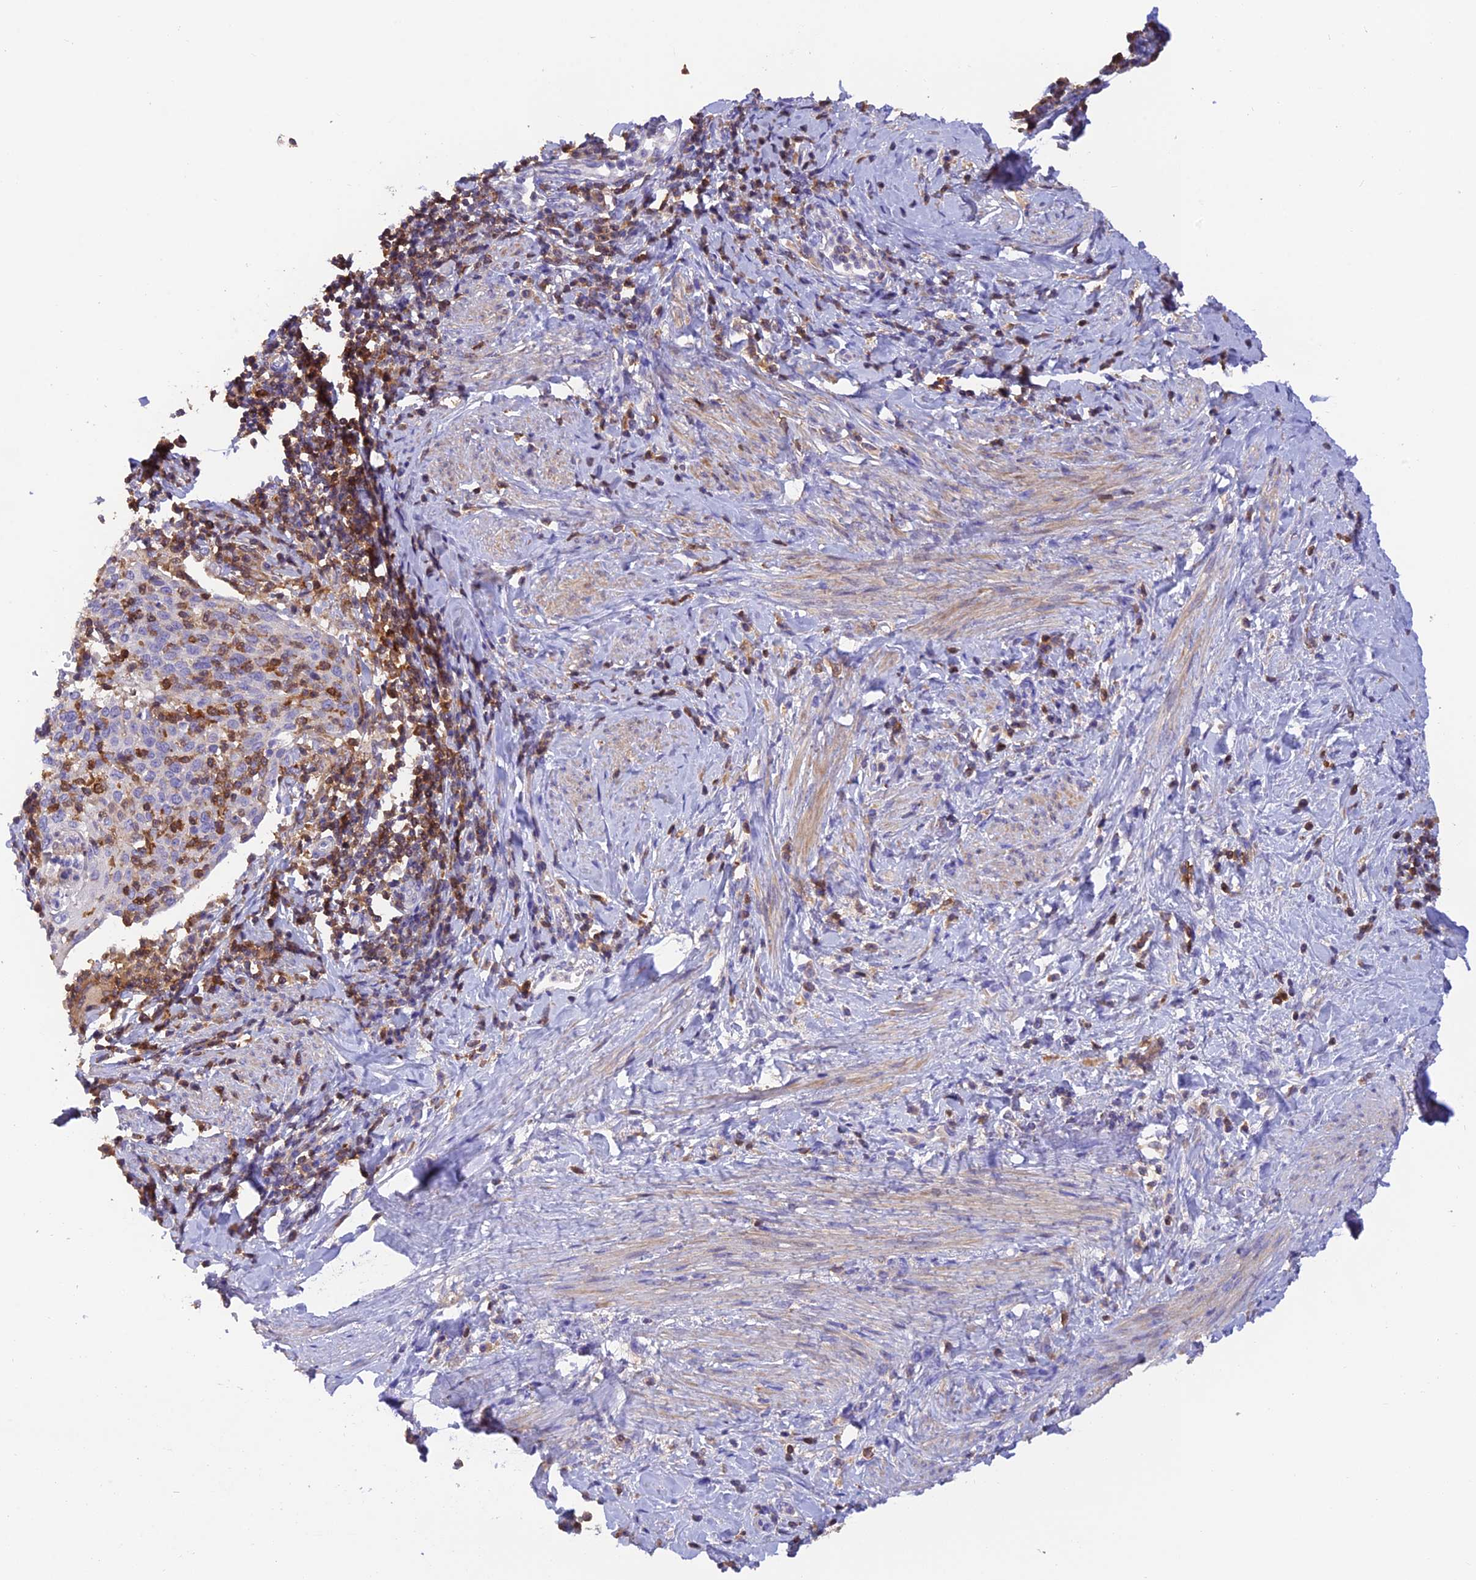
{"staining": {"intensity": "negative", "quantity": "none", "location": "none"}, "tissue": "cervical cancer", "cell_type": "Tumor cells", "image_type": "cancer", "snomed": [{"axis": "morphology", "description": "Squamous cell carcinoma, NOS"}, {"axis": "topography", "description": "Cervix"}], "caption": "Tumor cells are negative for protein expression in human cervical cancer.", "gene": "LPXN", "patient": {"sex": "female", "age": 52}}